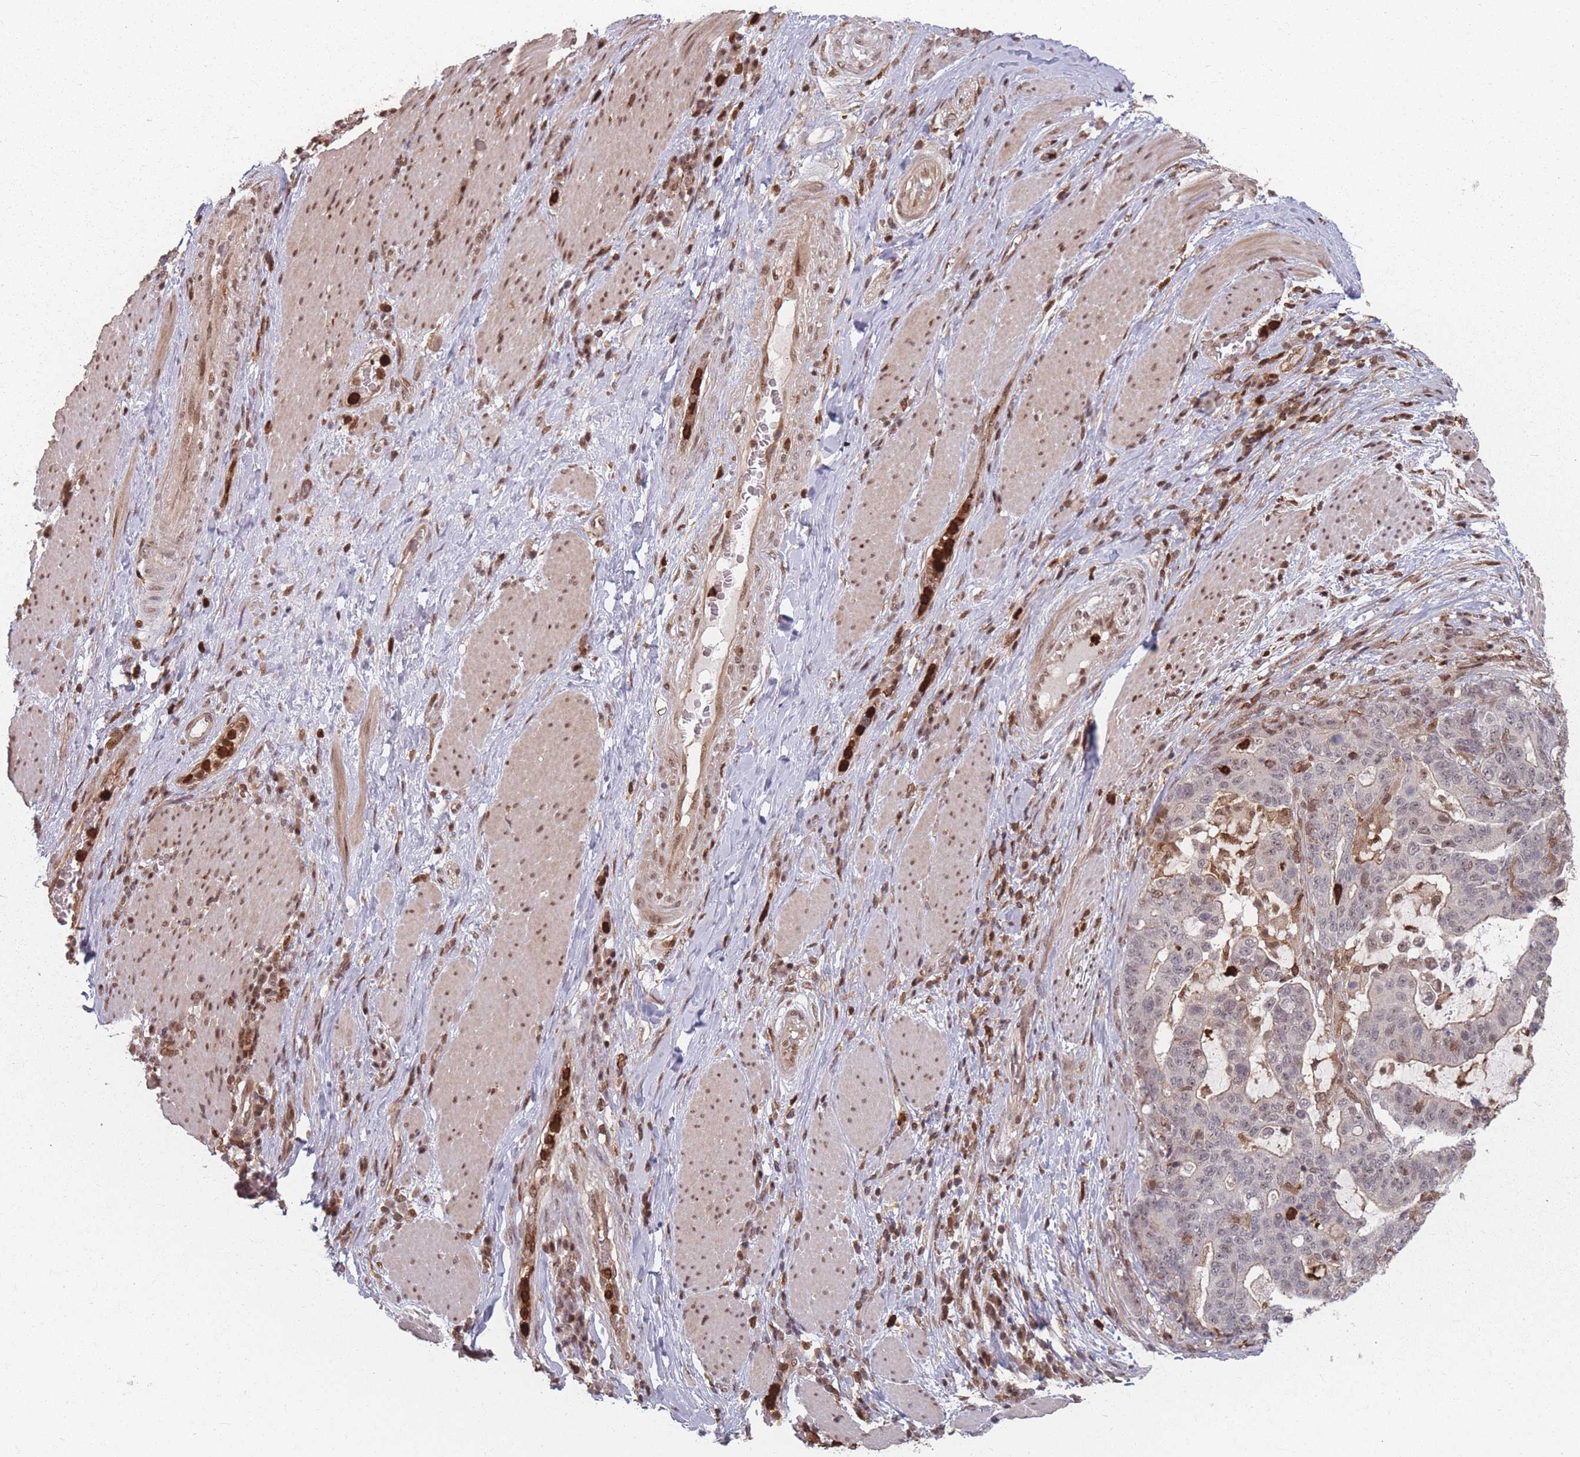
{"staining": {"intensity": "weak", "quantity": ">75%", "location": "nuclear"}, "tissue": "stomach cancer", "cell_type": "Tumor cells", "image_type": "cancer", "snomed": [{"axis": "morphology", "description": "Normal tissue, NOS"}, {"axis": "morphology", "description": "Adenocarcinoma, NOS"}, {"axis": "topography", "description": "Stomach"}], "caption": "High-magnification brightfield microscopy of stomach cancer stained with DAB (3,3'-diaminobenzidine) (brown) and counterstained with hematoxylin (blue). tumor cells exhibit weak nuclear expression is appreciated in approximately>75% of cells.", "gene": "WDR55", "patient": {"sex": "female", "age": 64}}